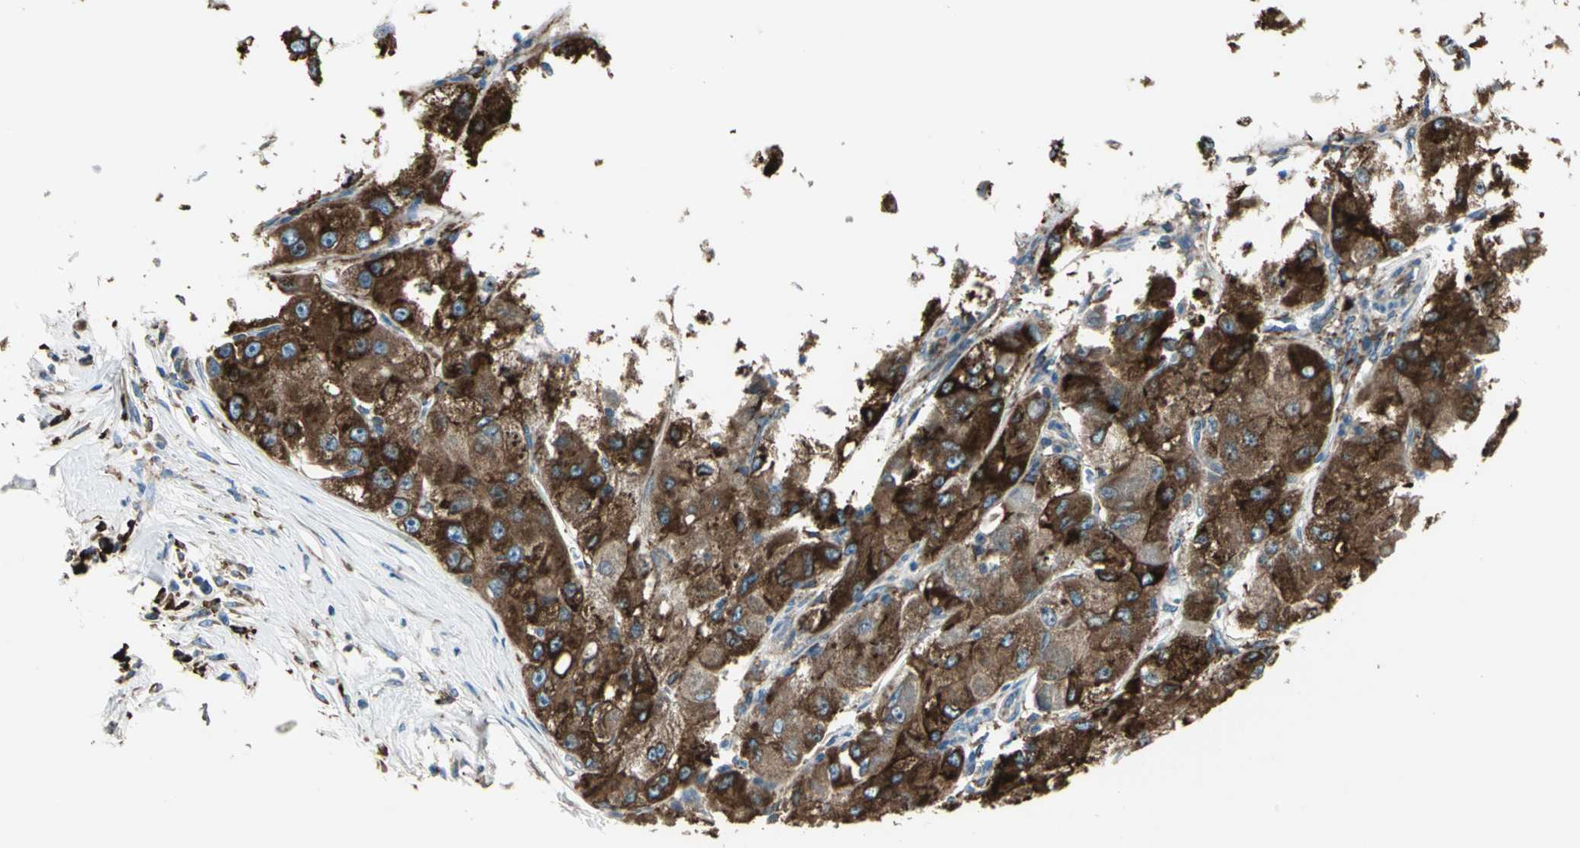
{"staining": {"intensity": "moderate", "quantity": ">75%", "location": "cytoplasmic/membranous"}, "tissue": "liver cancer", "cell_type": "Tumor cells", "image_type": "cancer", "snomed": [{"axis": "morphology", "description": "Carcinoma, Hepatocellular, NOS"}, {"axis": "topography", "description": "Liver"}], "caption": "Protein staining shows moderate cytoplasmic/membranous staining in about >75% of tumor cells in liver hepatocellular carcinoma.", "gene": "PDIA4", "patient": {"sex": "male", "age": 80}}